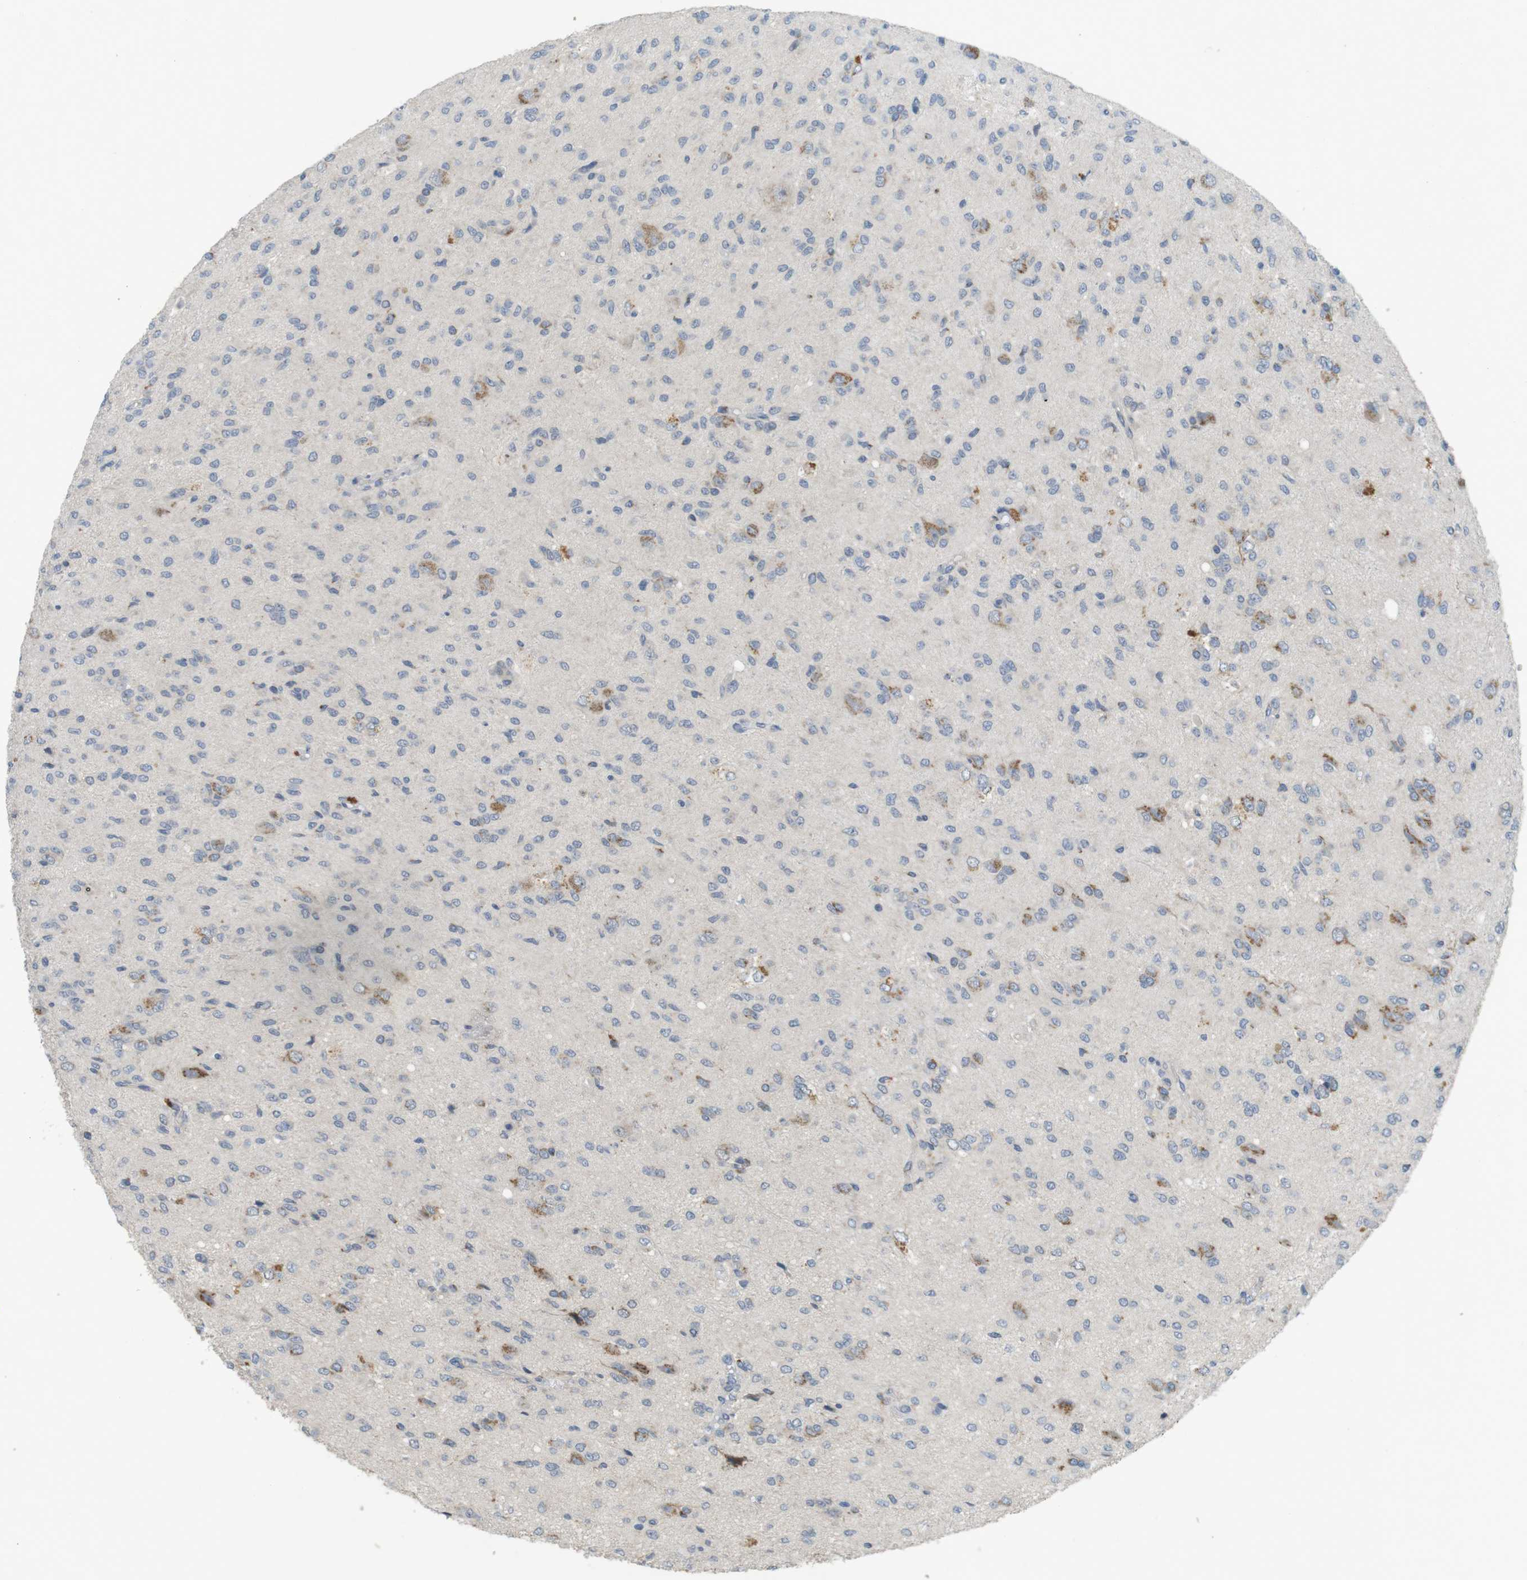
{"staining": {"intensity": "moderate", "quantity": "<25%", "location": "cytoplasmic/membranous"}, "tissue": "glioma", "cell_type": "Tumor cells", "image_type": "cancer", "snomed": [{"axis": "morphology", "description": "Glioma, malignant, High grade"}, {"axis": "topography", "description": "Brain"}], "caption": "Glioma stained with DAB (3,3'-diaminobenzidine) immunohistochemistry demonstrates low levels of moderate cytoplasmic/membranous positivity in about <25% of tumor cells.", "gene": "YIPF3", "patient": {"sex": "female", "age": 59}}